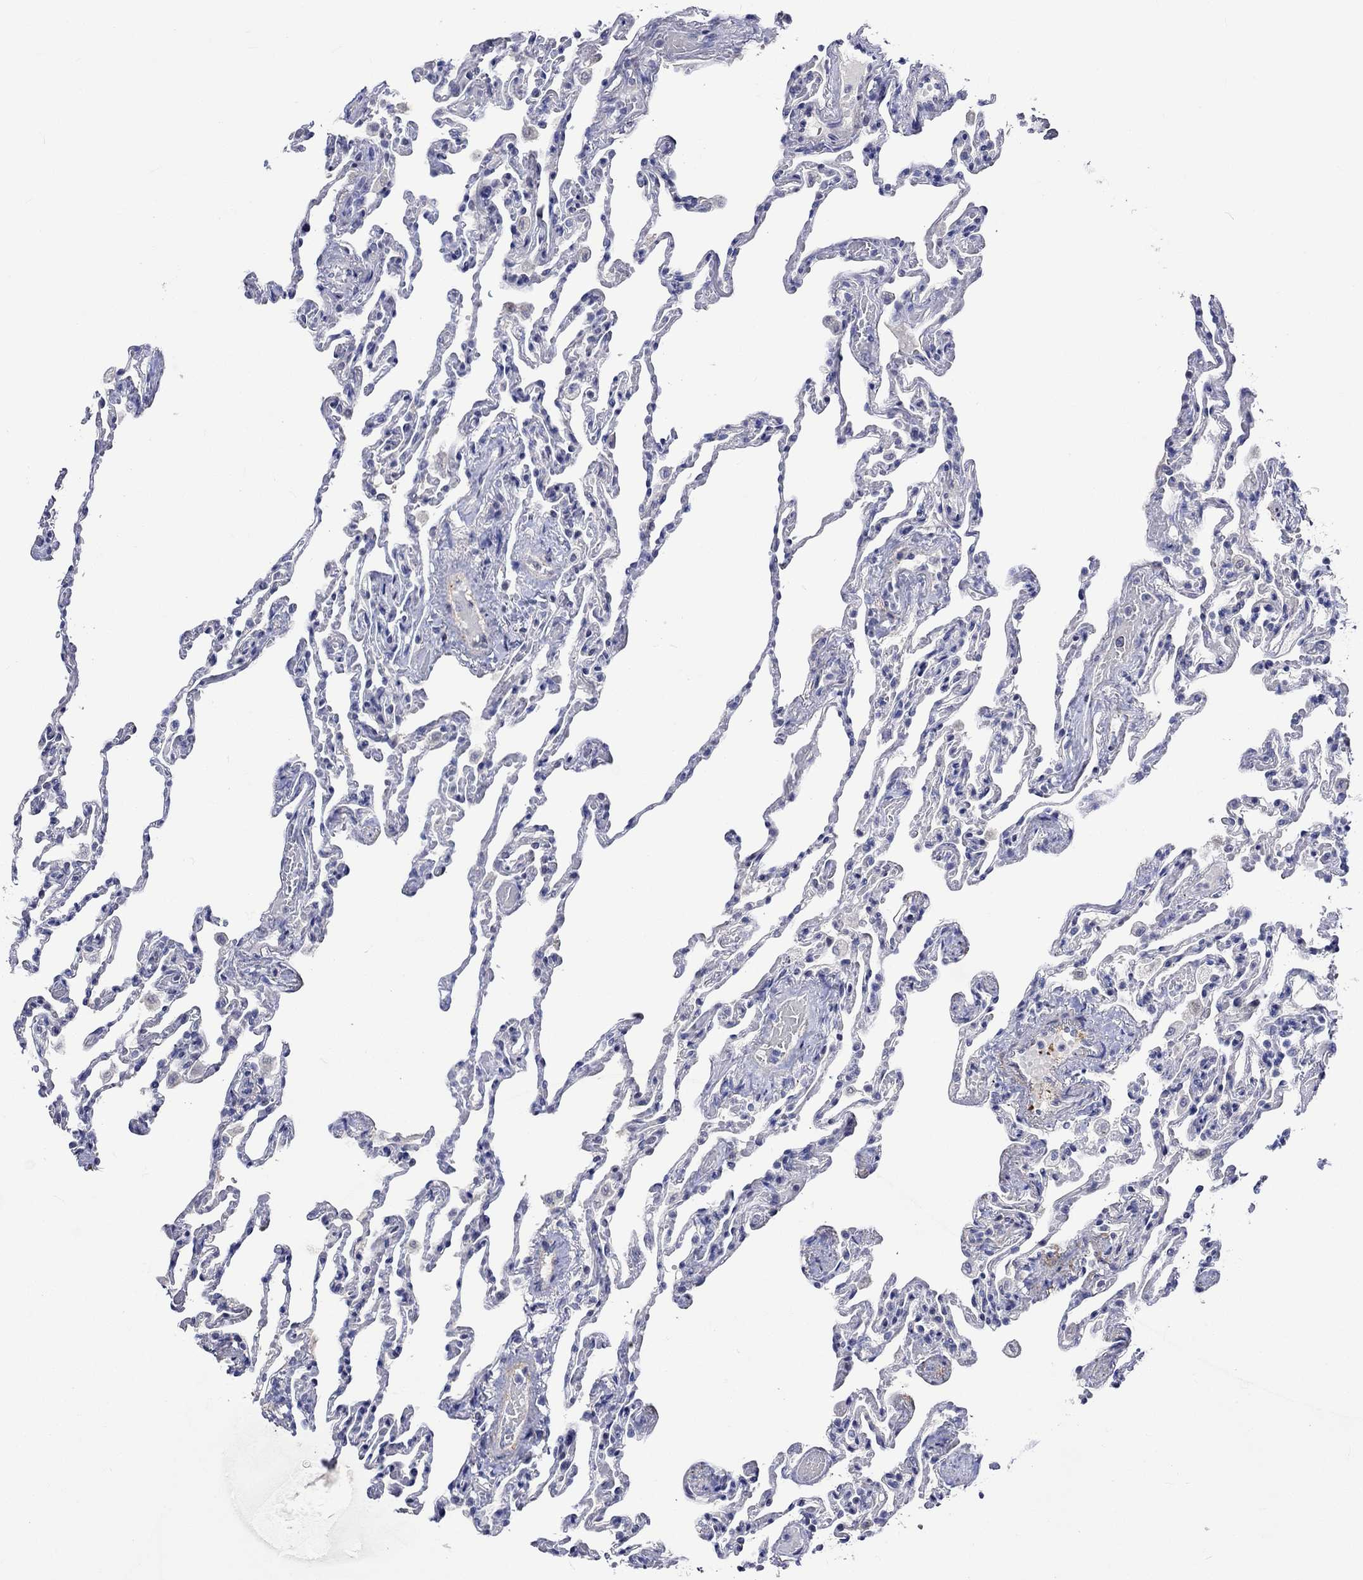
{"staining": {"intensity": "negative", "quantity": "none", "location": "none"}, "tissue": "lung", "cell_type": "Alveolar cells", "image_type": "normal", "snomed": [{"axis": "morphology", "description": "Normal tissue, NOS"}, {"axis": "topography", "description": "Lung"}], "caption": "This photomicrograph is of unremarkable lung stained with IHC to label a protein in brown with the nuclei are counter-stained blue. There is no expression in alveolar cells. (DAB immunohistochemistry (IHC) visualized using brightfield microscopy, high magnification).", "gene": "CRYAB", "patient": {"sex": "female", "age": 43}}